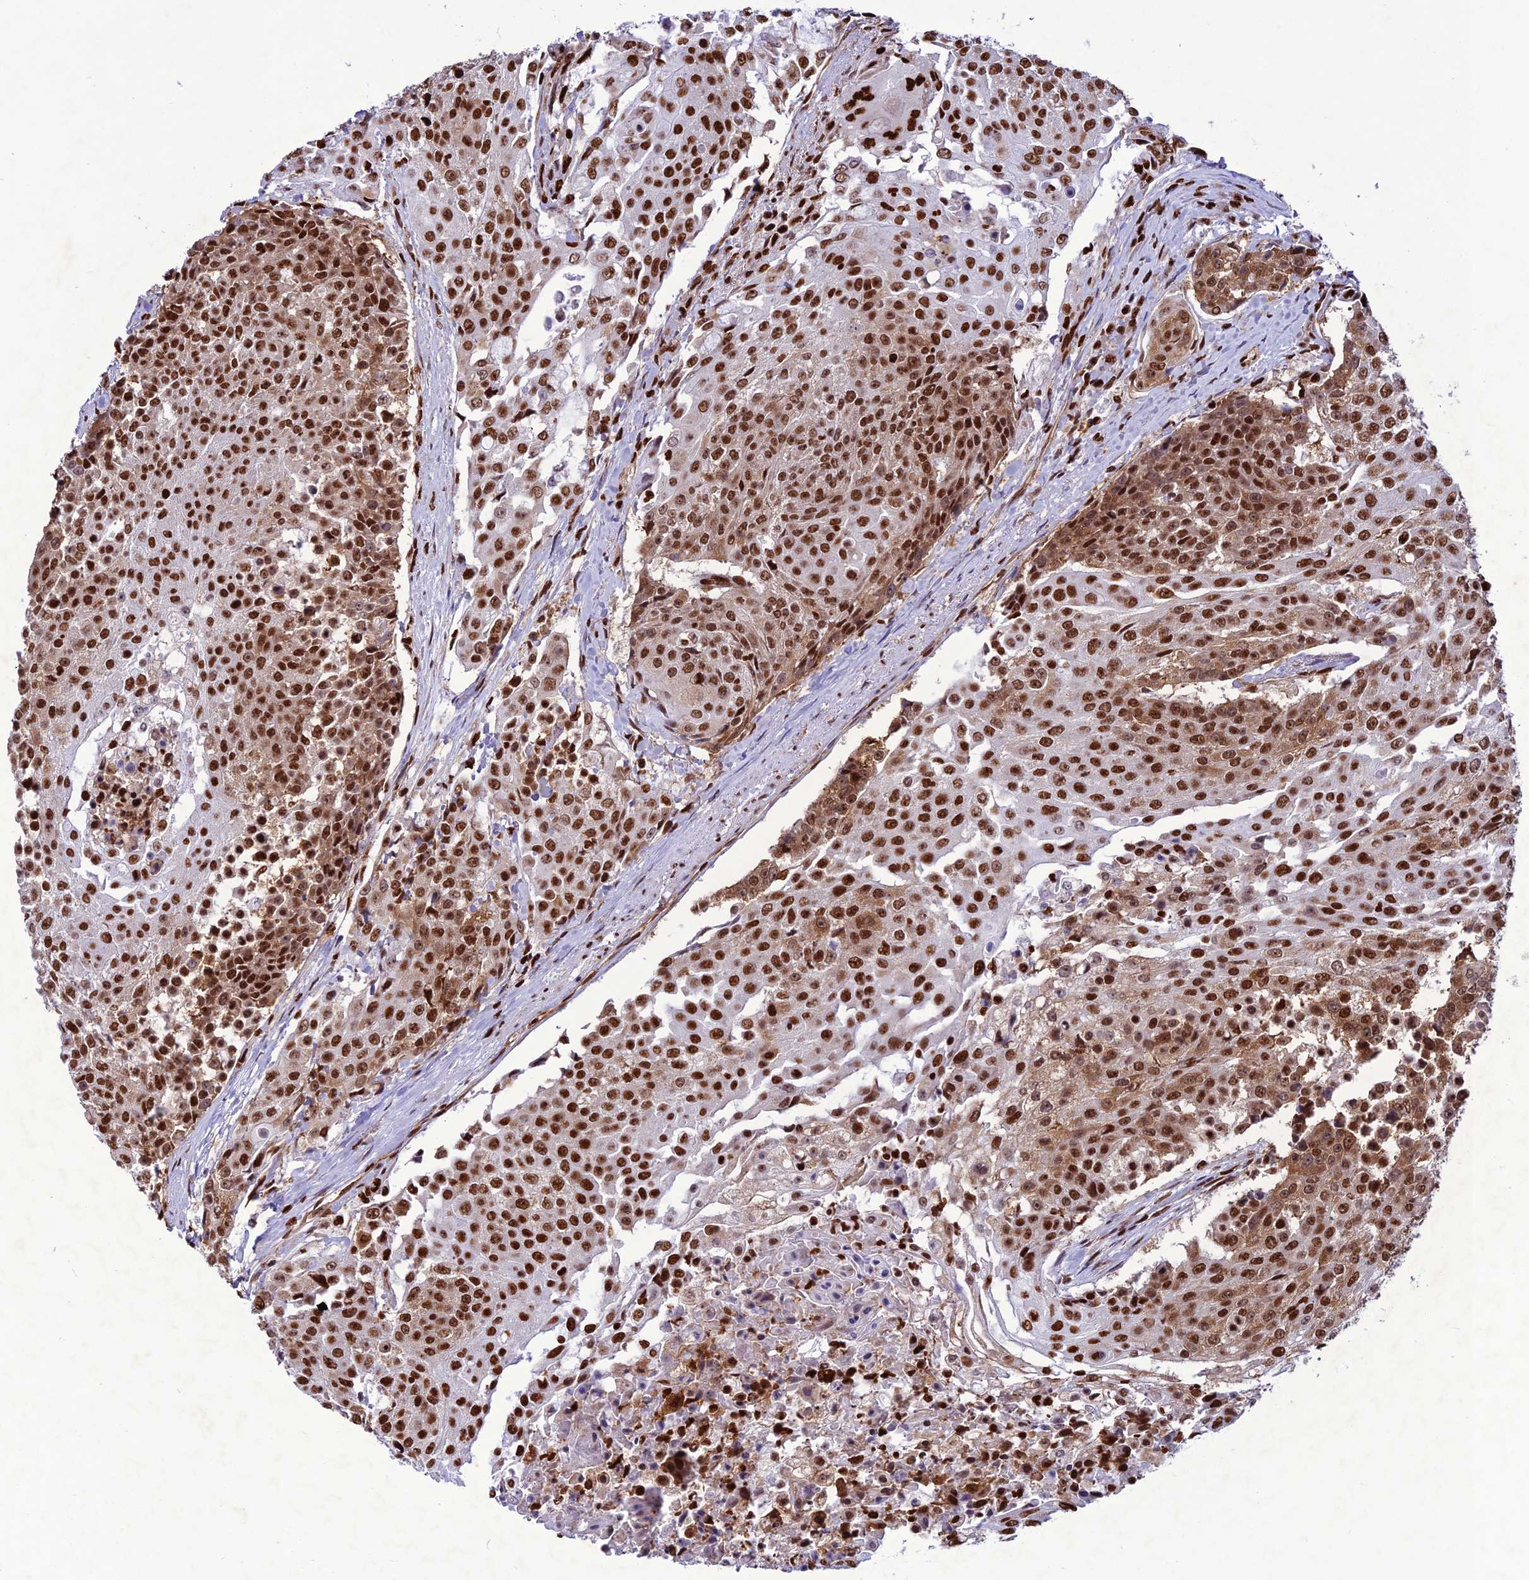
{"staining": {"intensity": "strong", "quantity": ">75%", "location": "cytoplasmic/membranous,nuclear"}, "tissue": "urothelial cancer", "cell_type": "Tumor cells", "image_type": "cancer", "snomed": [{"axis": "morphology", "description": "Urothelial carcinoma, High grade"}, {"axis": "topography", "description": "Urinary bladder"}], "caption": "The immunohistochemical stain shows strong cytoplasmic/membranous and nuclear expression in tumor cells of high-grade urothelial carcinoma tissue. The protein of interest is shown in brown color, while the nuclei are stained blue.", "gene": "INO80E", "patient": {"sex": "female", "age": 63}}